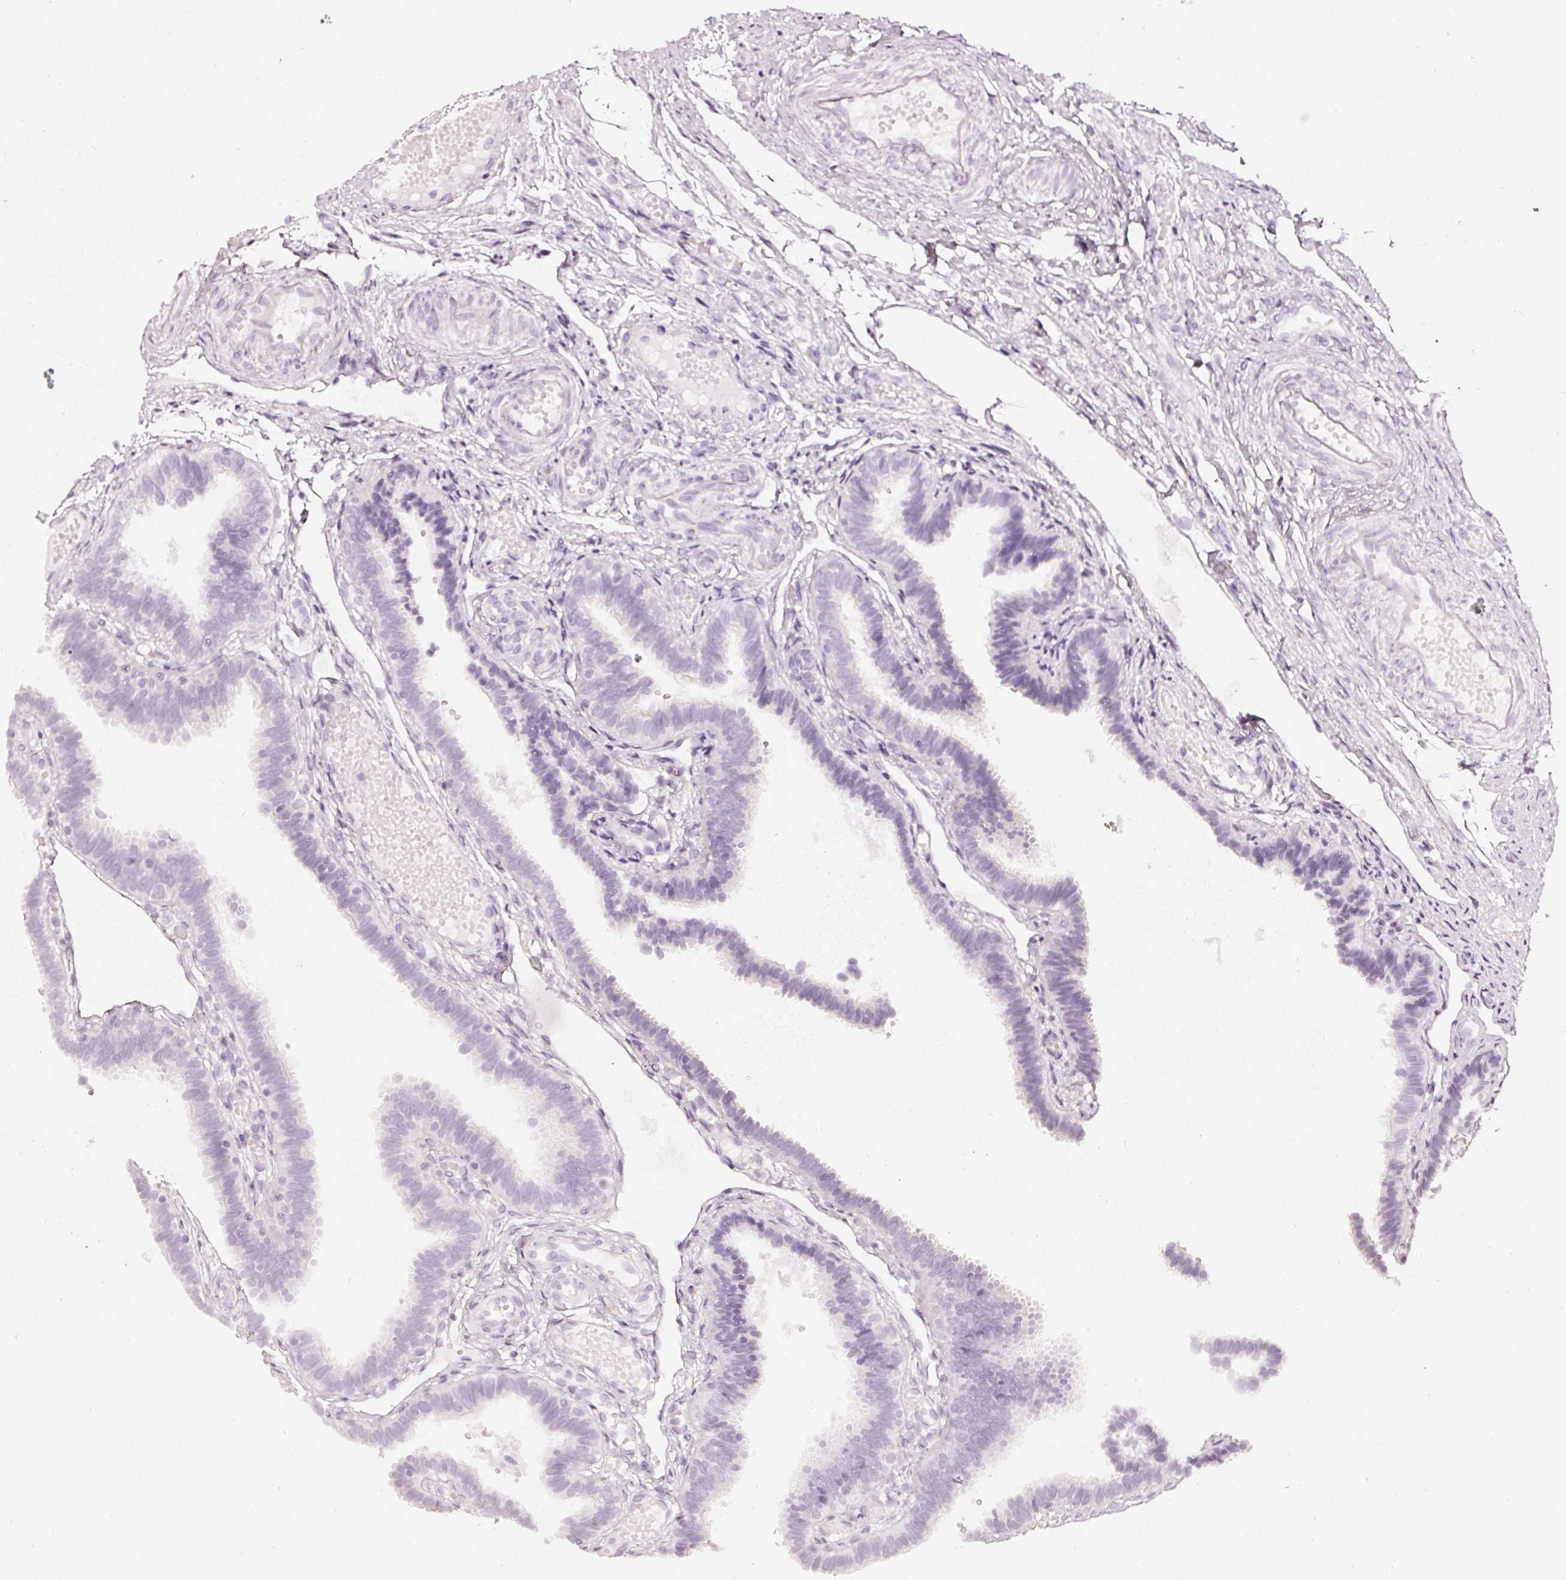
{"staining": {"intensity": "negative", "quantity": "none", "location": "none"}, "tissue": "fallopian tube", "cell_type": "Glandular cells", "image_type": "normal", "snomed": [{"axis": "morphology", "description": "Normal tissue, NOS"}, {"axis": "topography", "description": "Fallopian tube"}], "caption": "Fallopian tube stained for a protein using IHC demonstrates no positivity glandular cells.", "gene": "CNP", "patient": {"sex": "female", "age": 37}}